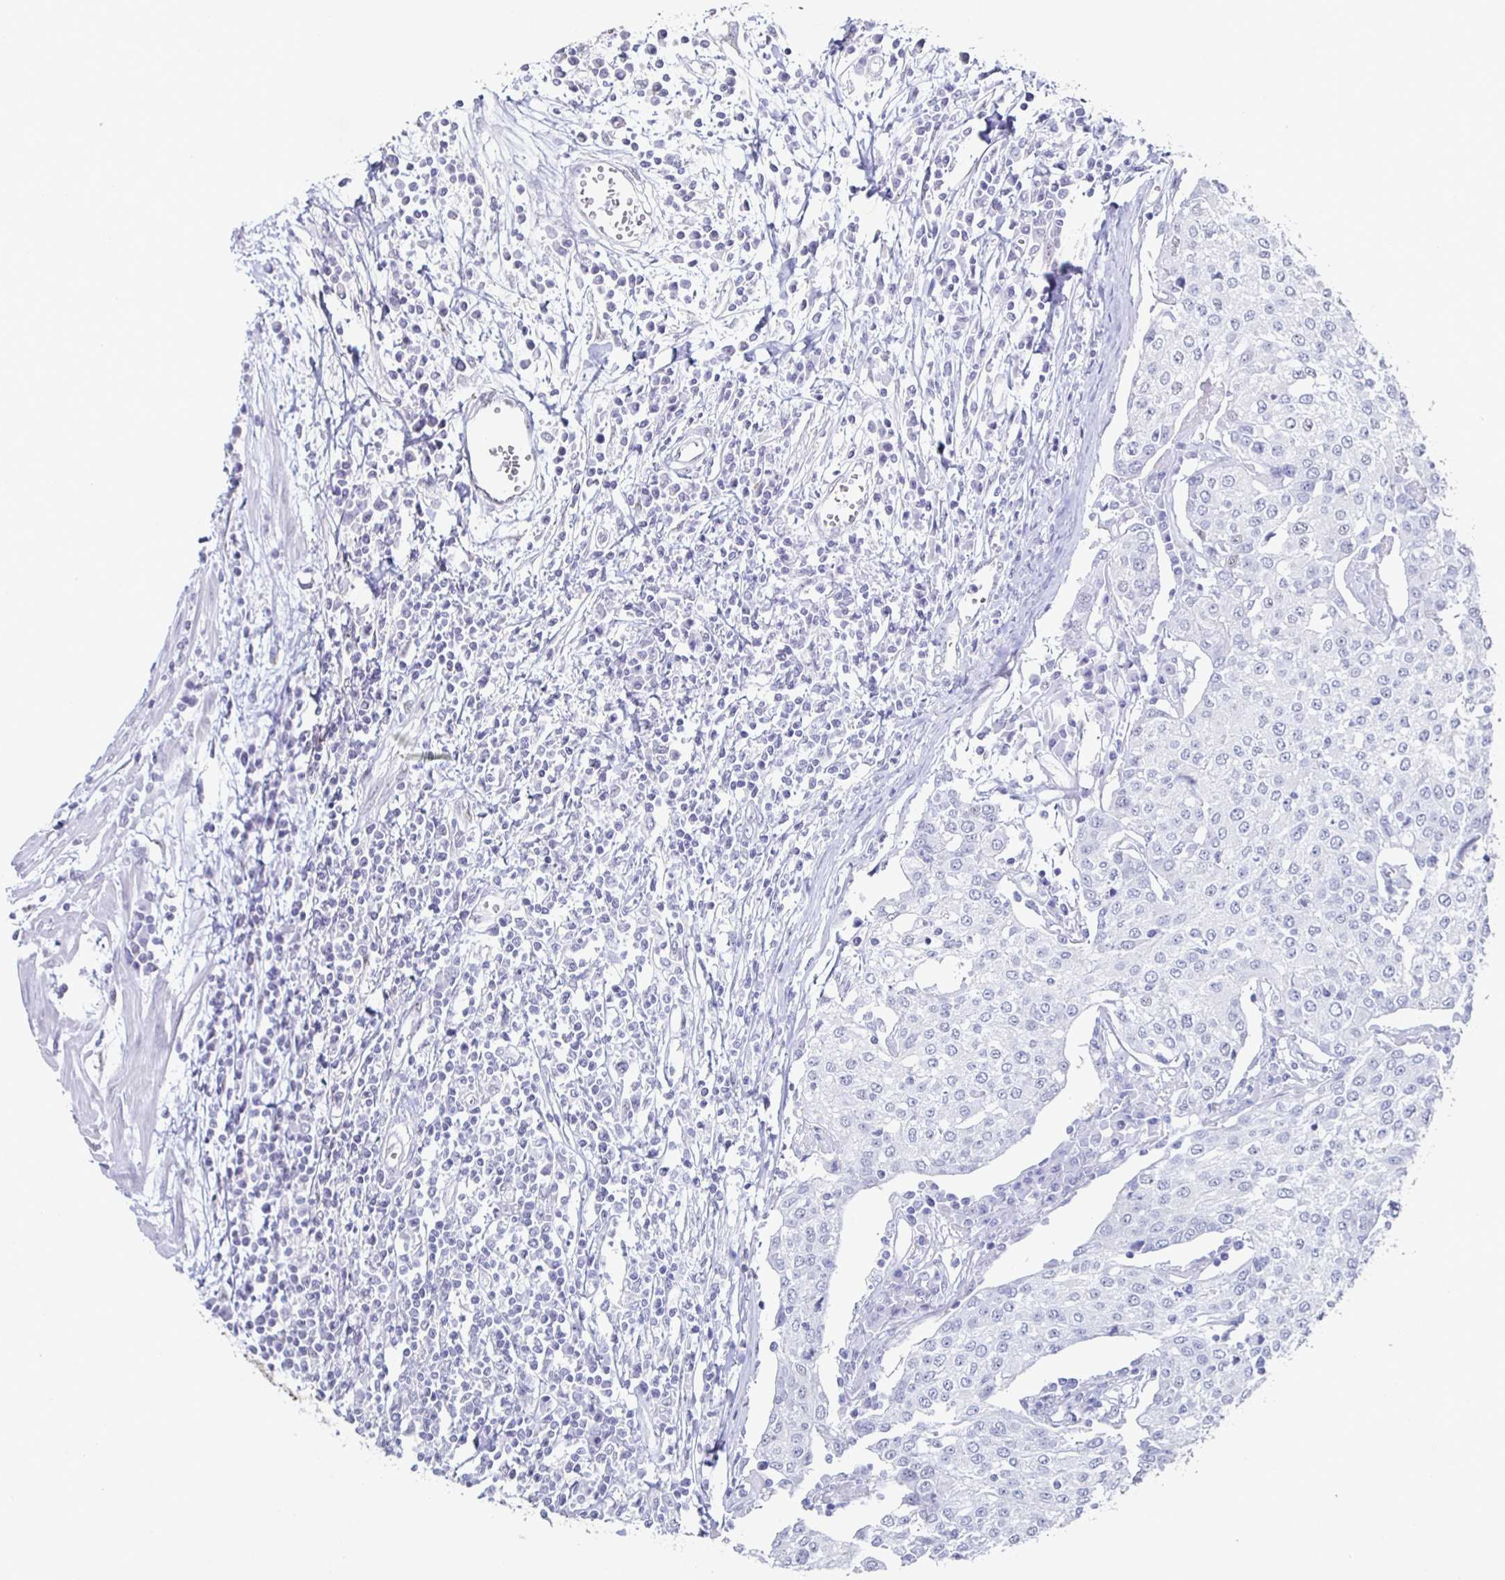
{"staining": {"intensity": "negative", "quantity": "none", "location": "none"}, "tissue": "urothelial cancer", "cell_type": "Tumor cells", "image_type": "cancer", "snomed": [{"axis": "morphology", "description": "Urothelial carcinoma, High grade"}, {"axis": "topography", "description": "Urinary bladder"}], "caption": "There is no significant expression in tumor cells of urothelial cancer. (Brightfield microscopy of DAB immunohistochemistry (IHC) at high magnification).", "gene": "DDX39B", "patient": {"sex": "female", "age": 85}}